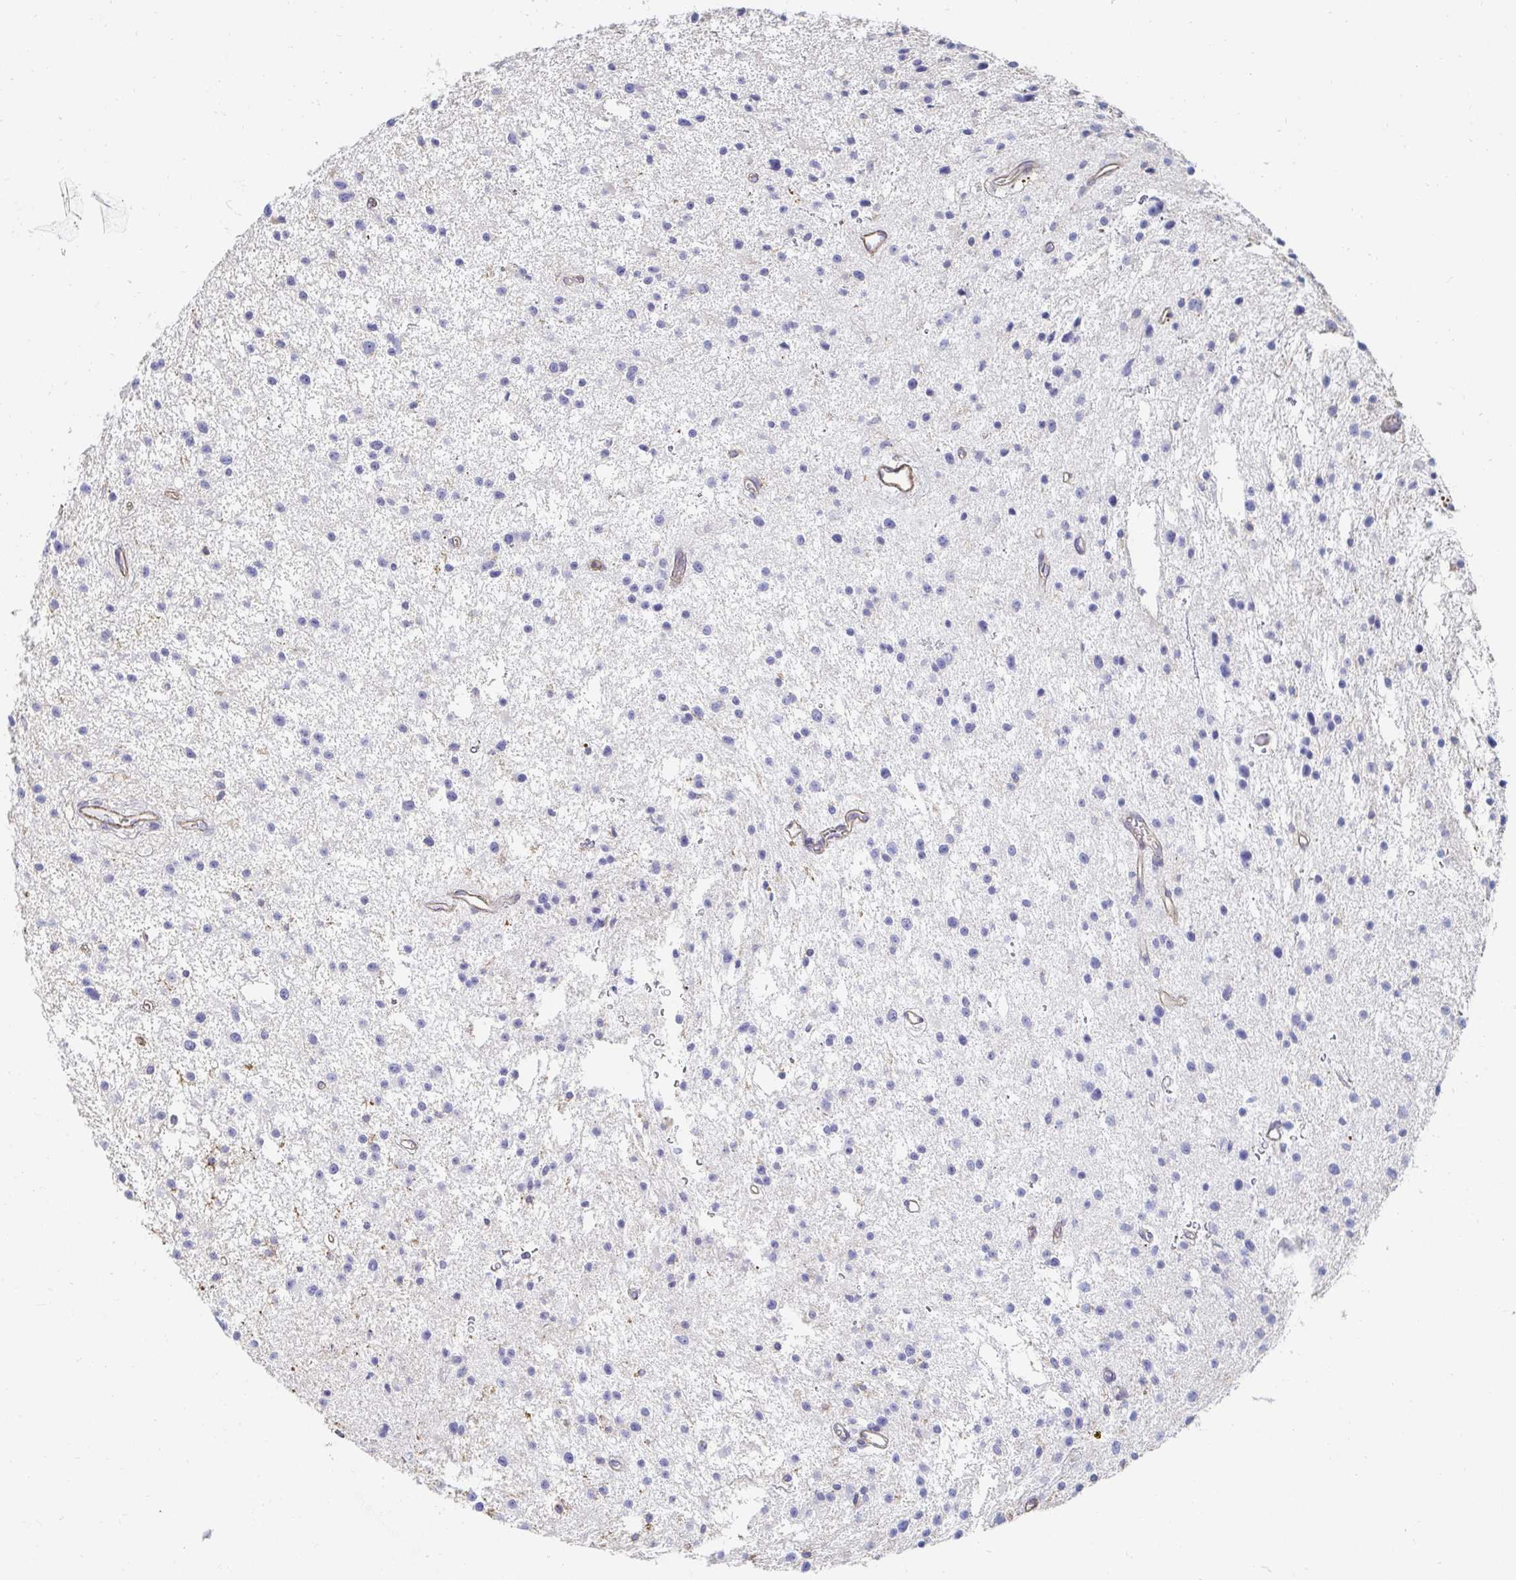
{"staining": {"intensity": "negative", "quantity": "none", "location": "none"}, "tissue": "glioma", "cell_type": "Tumor cells", "image_type": "cancer", "snomed": [{"axis": "morphology", "description": "Glioma, malignant, Low grade"}, {"axis": "topography", "description": "Brain"}], "caption": "An IHC micrograph of glioma is shown. There is no staining in tumor cells of glioma.", "gene": "PTPN14", "patient": {"sex": "male", "age": 43}}